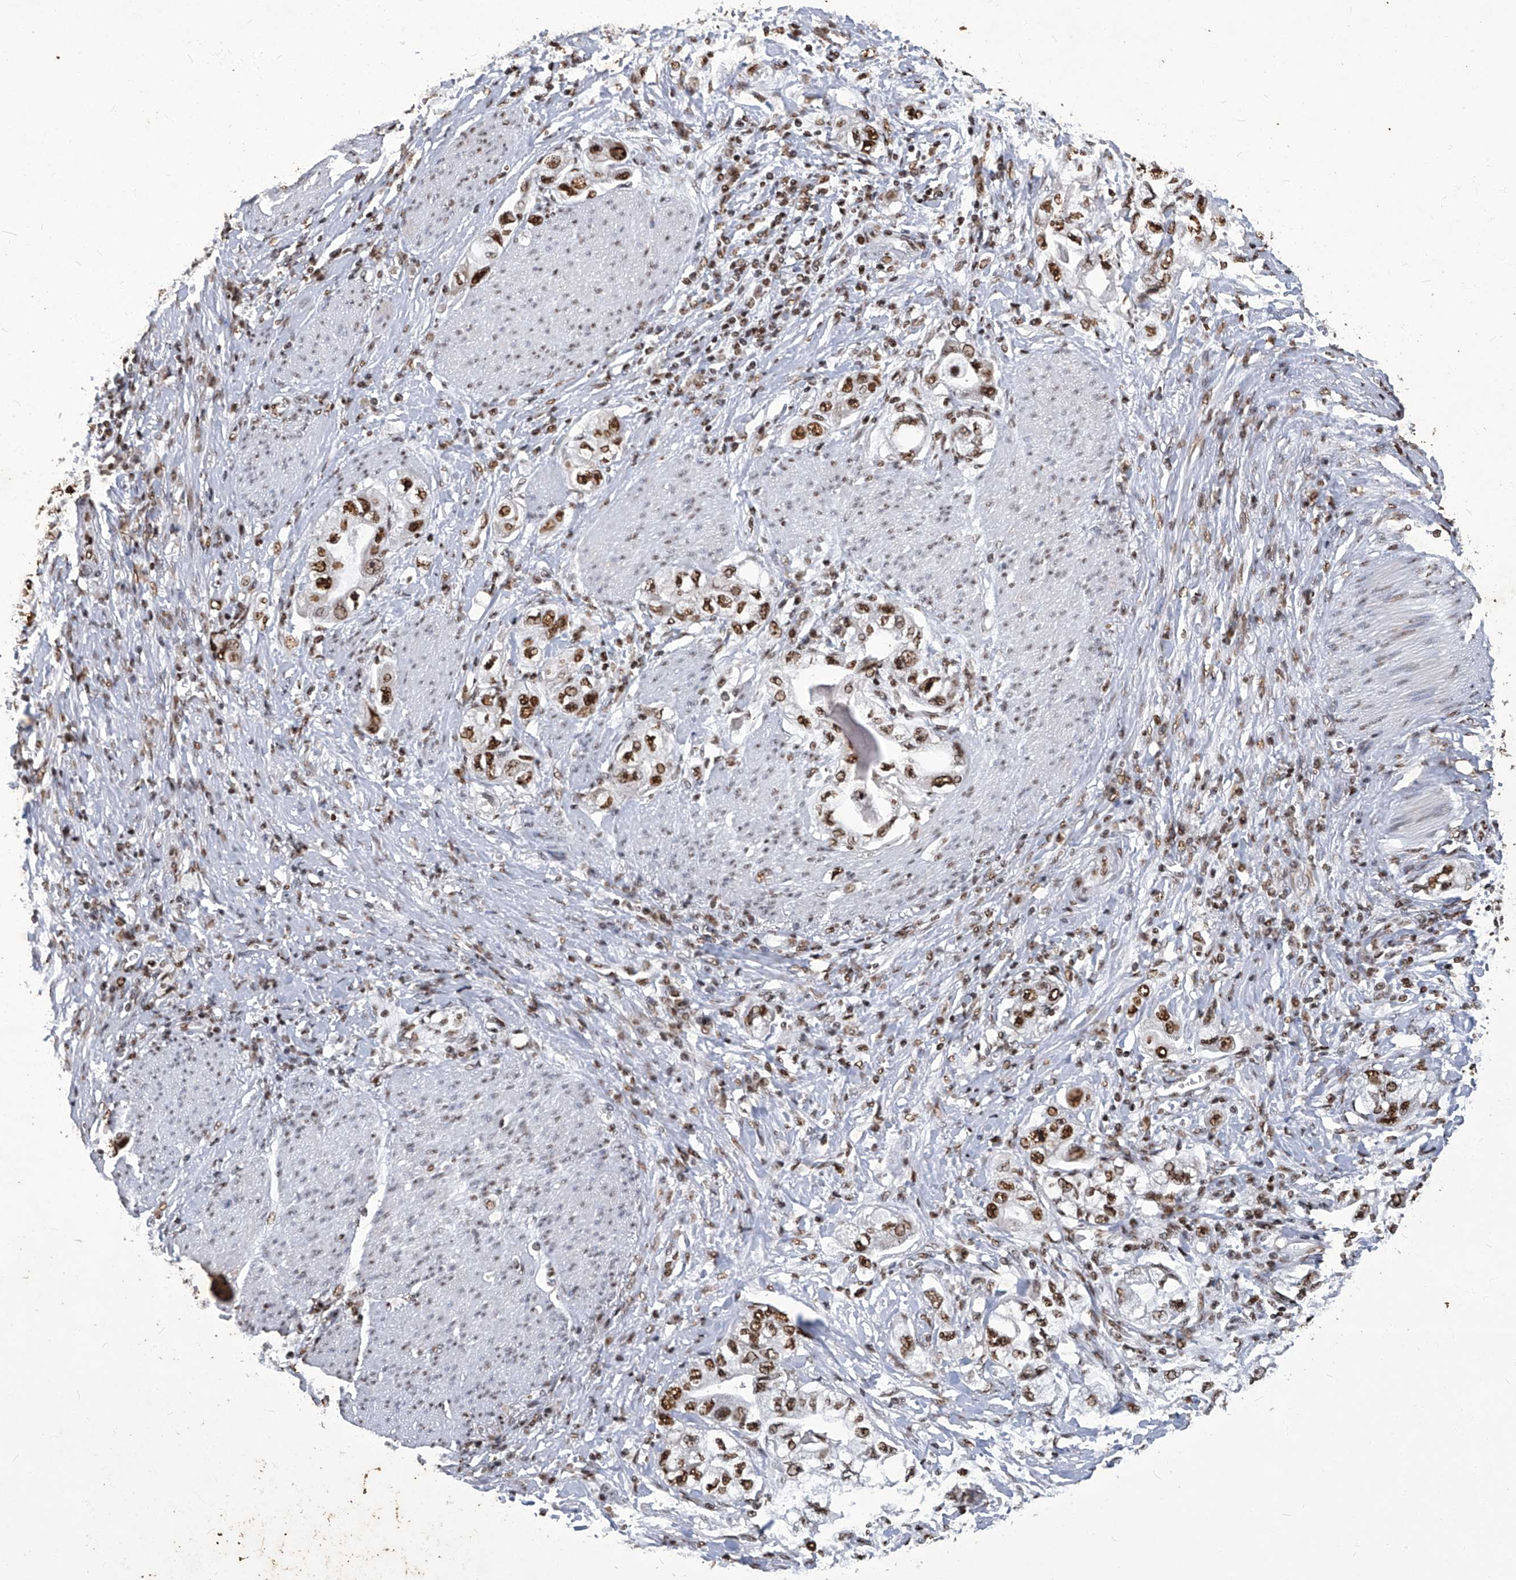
{"staining": {"intensity": "strong", "quantity": ">75%", "location": "nuclear"}, "tissue": "stomach cancer", "cell_type": "Tumor cells", "image_type": "cancer", "snomed": [{"axis": "morphology", "description": "Adenocarcinoma, NOS"}, {"axis": "topography", "description": "Stomach, lower"}], "caption": "Immunohistochemistry of human stomach cancer (adenocarcinoma) shows high levels of strong nuclear staining in approximately >75% of tumor cells. The staining was performed using DAB, with brown indicating positive protein expression. Nuclei are stained blue with hematoxylin.", "gene": "HBP1", "patient": {"sex": "female", "age": 93}}